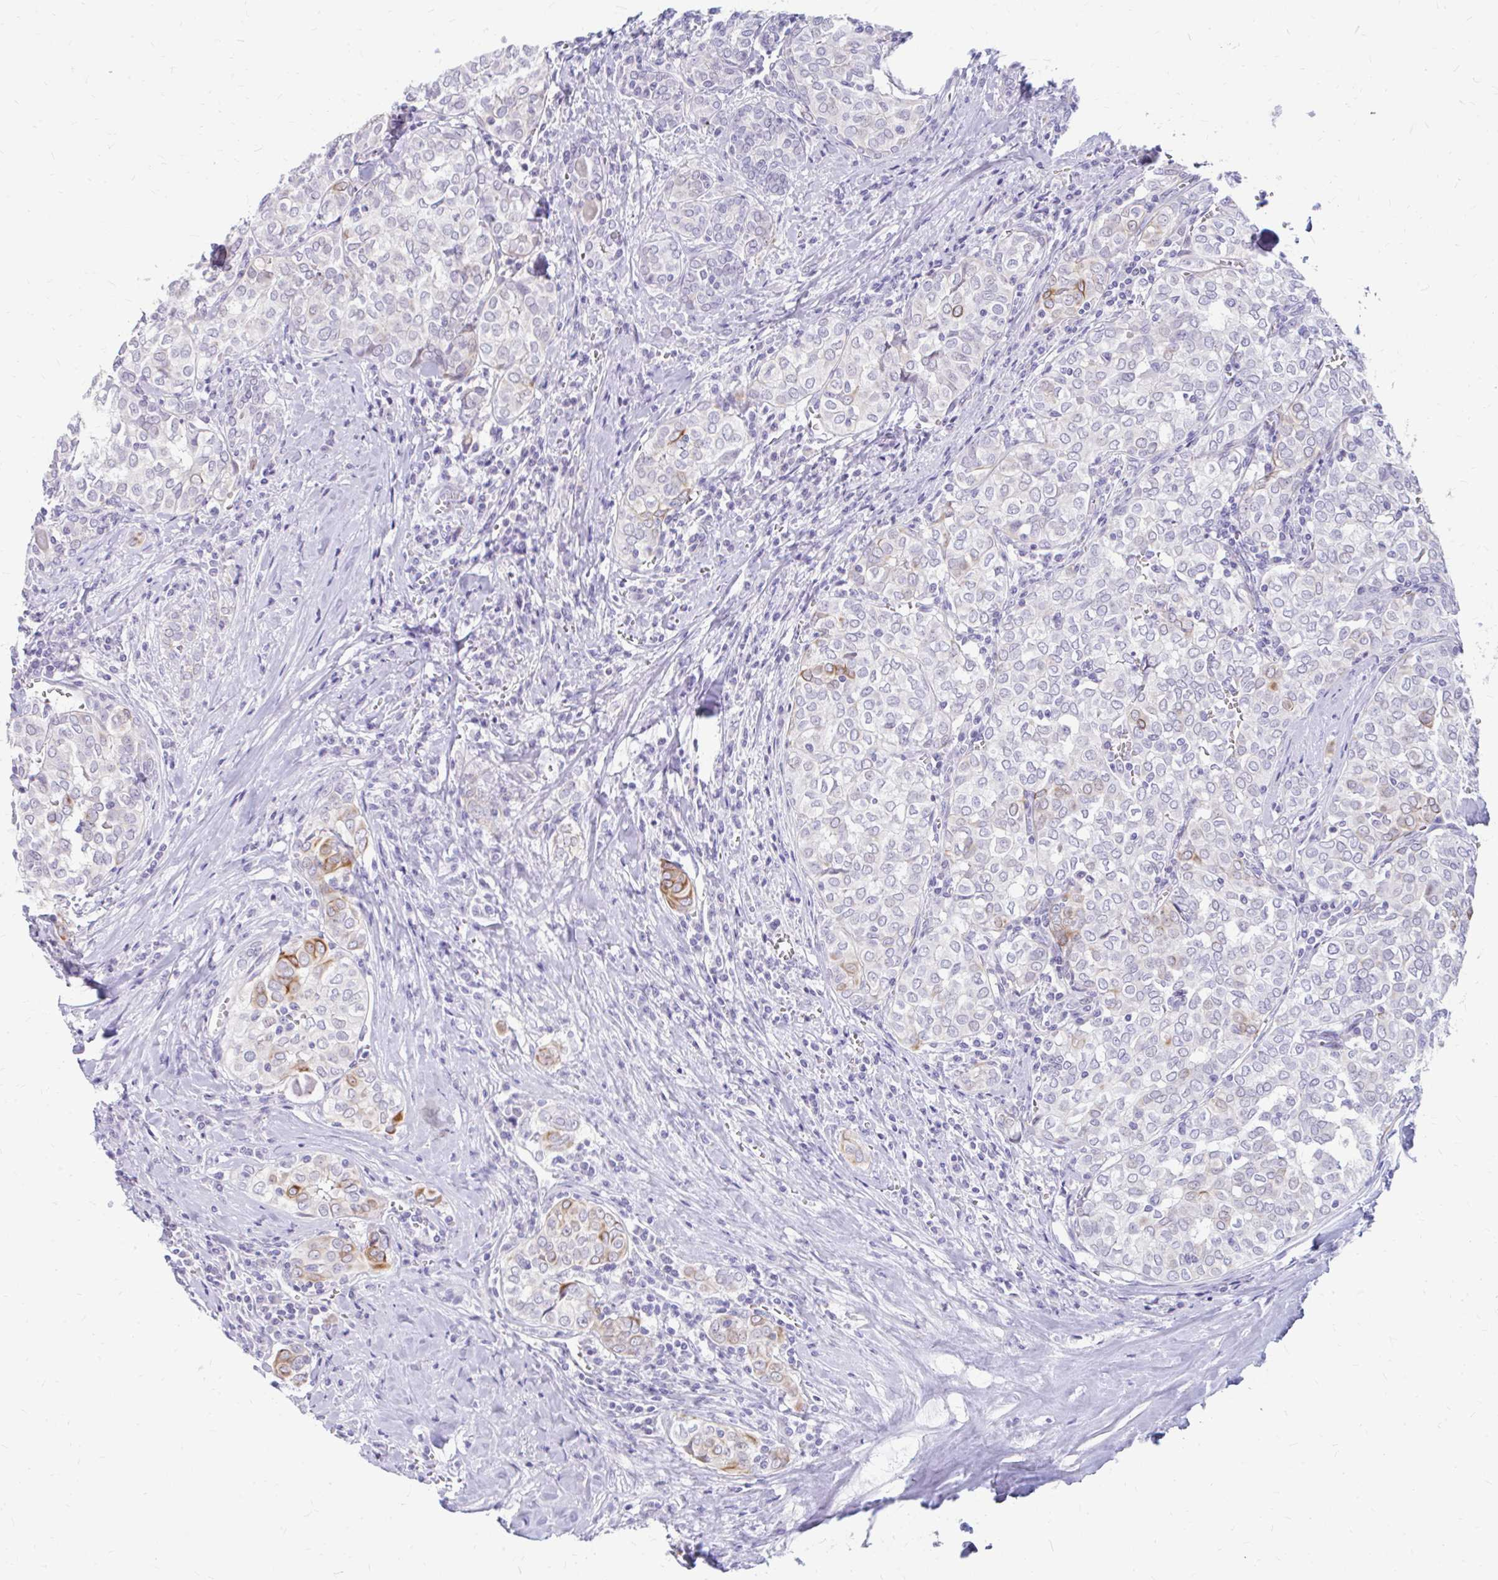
{"staining": {"intensity": "moderate", "quantity": "<25%", "location": "cytoplasmic/membranous"}, "tissue": "thyroid cancer", "cell_type": "Tumor cells", "image_type": "cancer", "snomed": [{"axis": "morphology", "description": "Papillary adenocarcinoma, NOS"}, {"axis": "topography", "description": "Thyroid gland"}], "caption": "Brown immunohistochemical staining in human papillary adenocarcinoma (thyroid) displays moderate cytoplasmic/membranous expression in about <25% of tumor cells.", "gene": "RGS16", "patient": {"sex": "female", "age": 30}}